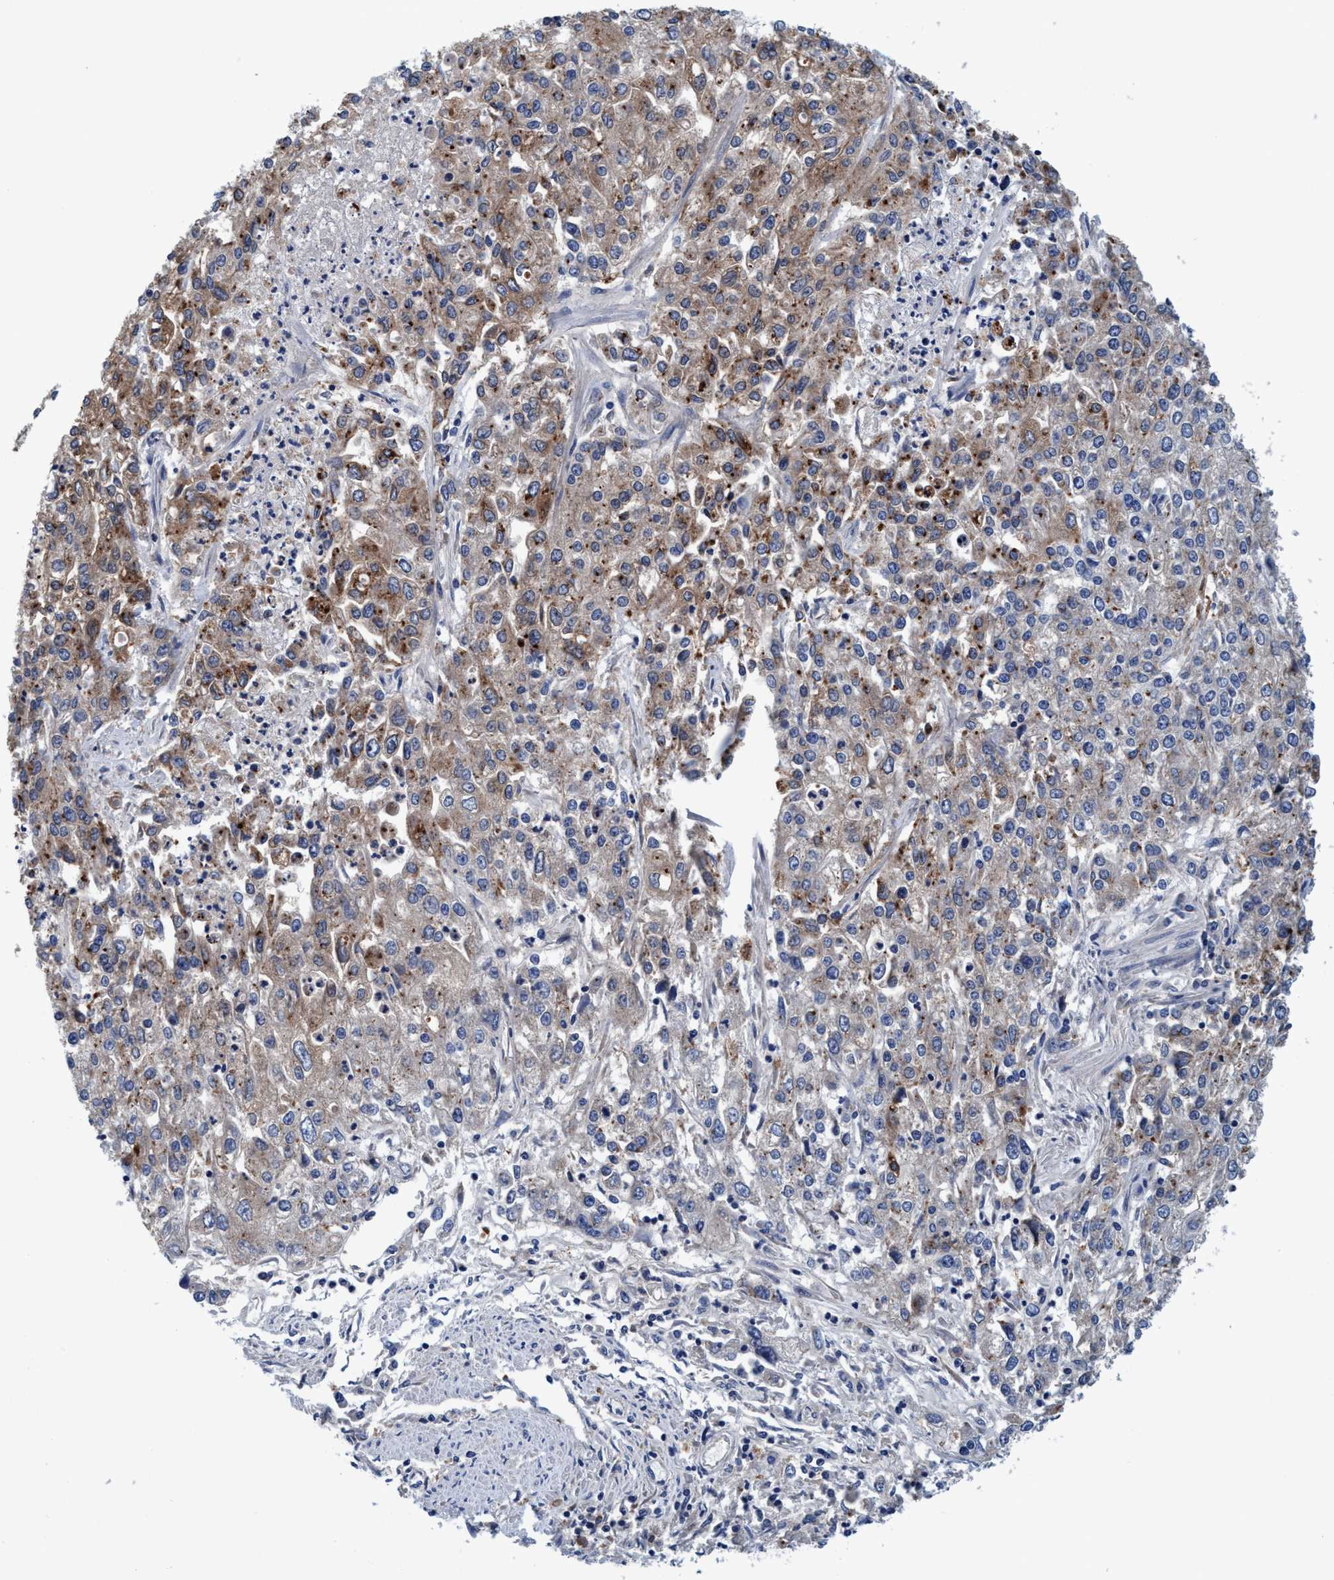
{"staining": {"intensity": "moderate", "quantity": "25%-75%", "location": "cytoplasmic/membranous"}, "tissue": "endometrial cancer", "cell_type": "Tumor cells", "image_type": "cancer", "snomed": [{"axis": "morphology", "description": "Adenocarcinoma, NOS"}, {"axis": "topography", "description": "Endometrium"}], "caption": "The micrograph reveals staining of endometrial cancer (adenocarcinoma), revealing moderate cytoplasmic/membranous protein staining (brown color) within tumor cells.", "gene": "ENDOG", "patient": {"sex": "female", "age": 49}}